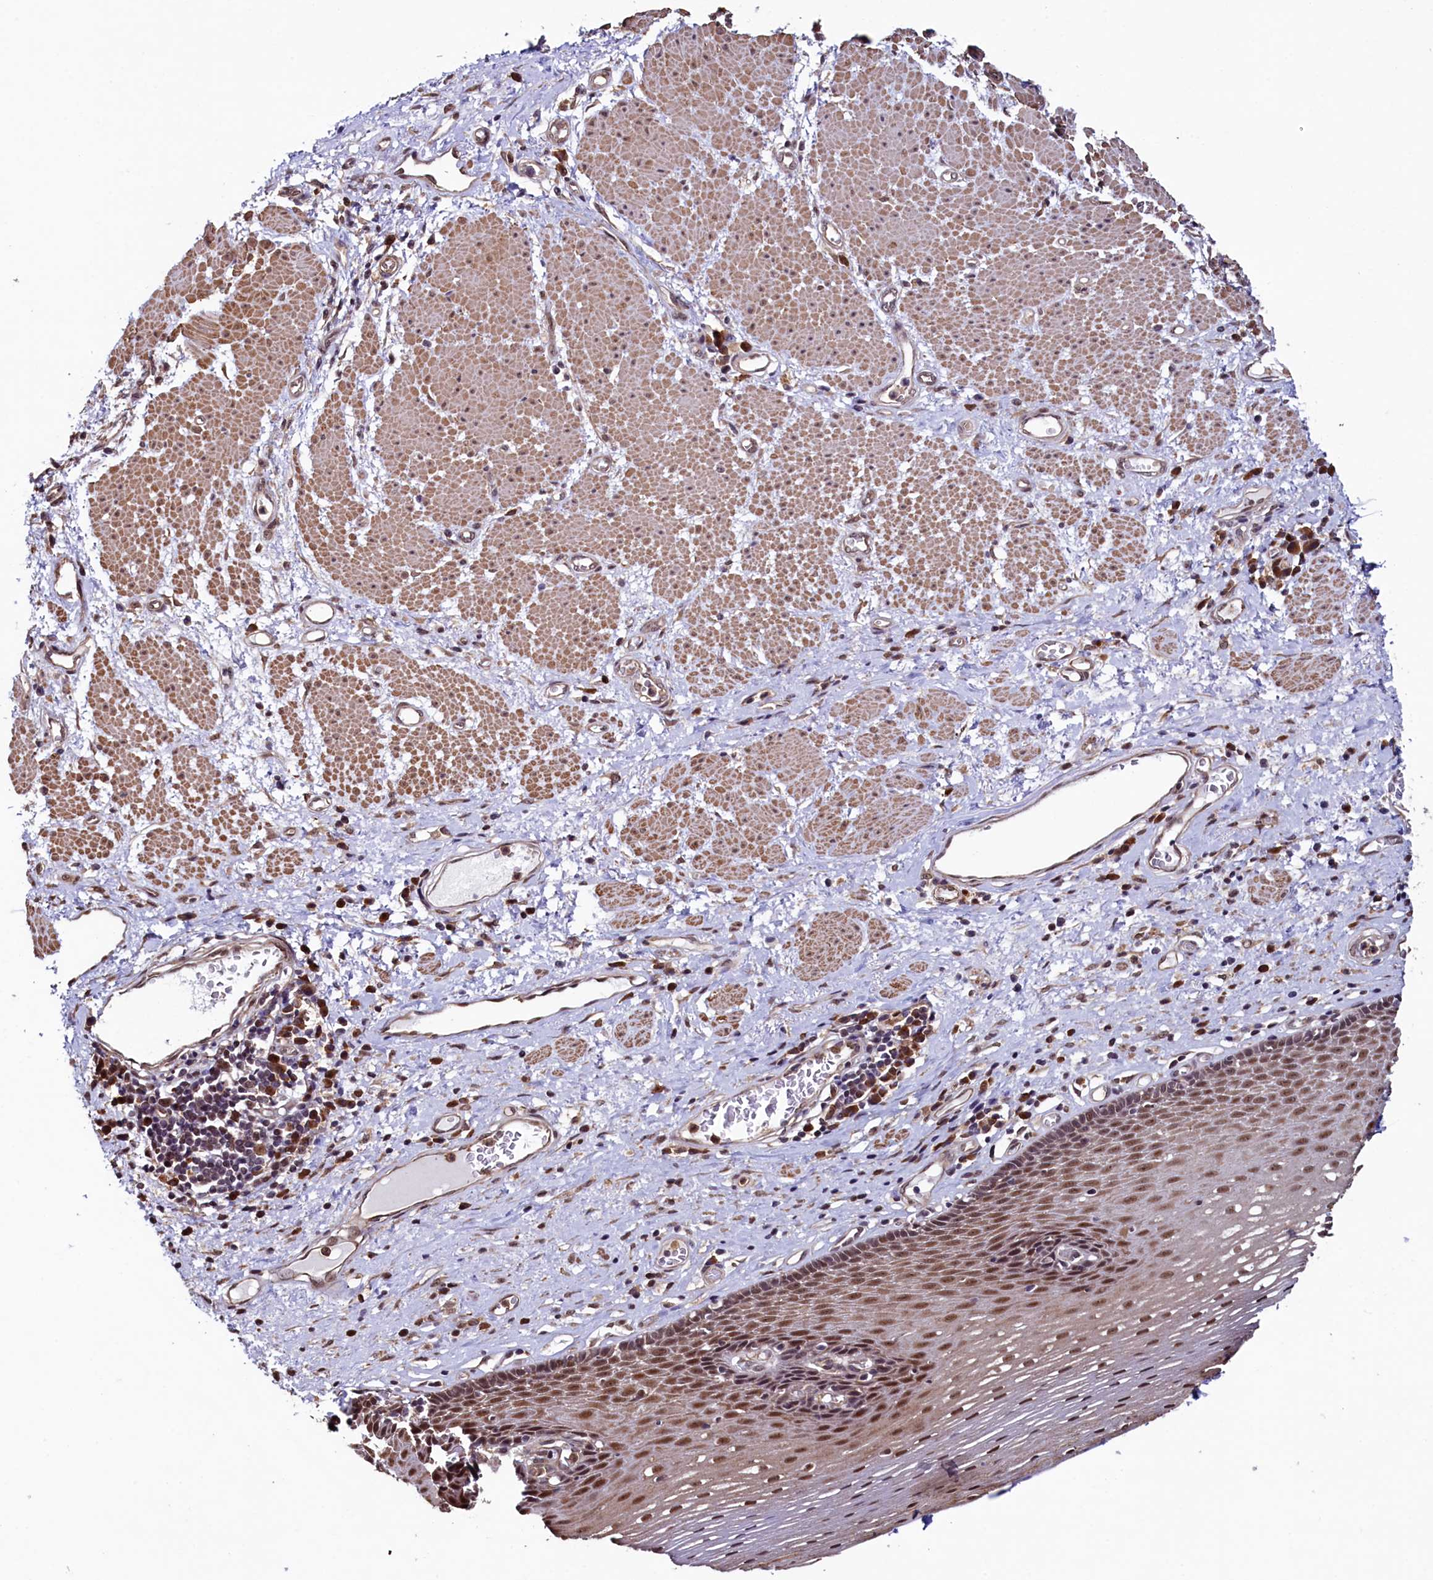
{"staining": {"intensity": "moderate", "quantity": ">75%", "location": "nuclear"}, "tissue": "esophagus", "cell_type": "Squamous epithelial cells", "image_type": "normal", "snomed": [{"axis": "morphology", "description": "Normal tissue, NOS"}, {"axis": "morphology", "description": "Adenocarcinoma, NOS"}, {"axis": "topography", "description": "Esophagus"}], "caption": "A photomicrograph of human esophagus stained for a protein displays moderate nuclear brown staining in squamous epithelial cells. (Stains: DAB in brown, nuclei in blue, Microscopy: brightfield microscopy at high magnification).", "gene": "LEO1", "patient": {"sex": "male", "age": 62}}